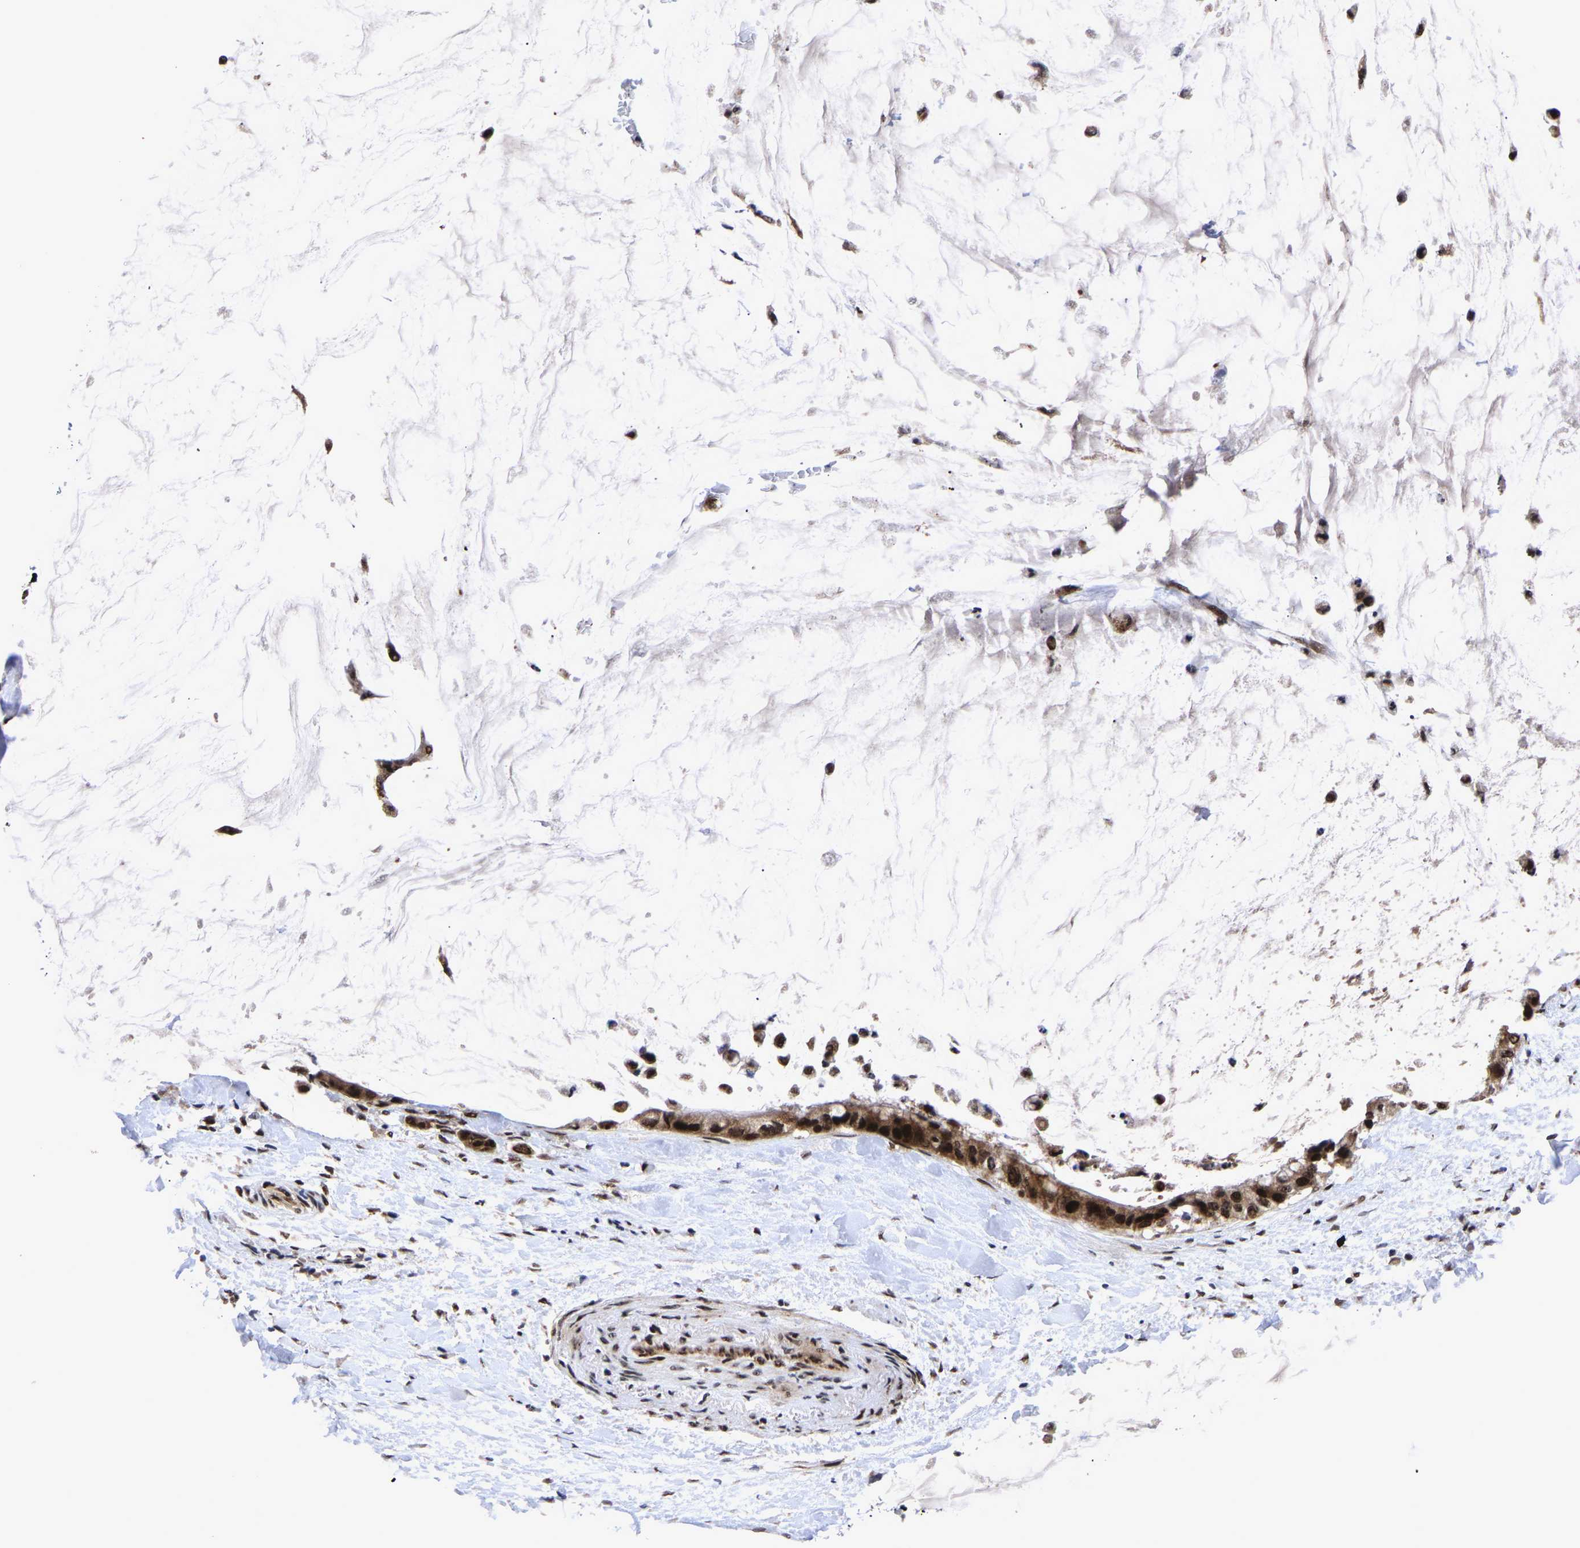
{"staining": {"intensity": "strong", "quantity": ">75%", "location": "cytoplasmic/membranous,nuclear"}, "tissue": "pancreatic cancer", "cell_type": "Tumor cells", "image_type": "cancer", "snomed": [{"axis": "morphology", "description": "Adenocarcinoma, NOS"}, {"axis": "topography", "description": "Pancreas"}], "caption": "Adenocarcinoma (pancreatic) stained for a protein exhibits strong cytoplasmic/membranous and nuclear positivity in tumor cells.", "gene": "JUNB", "patient": {"sex": "male", "age": 41}}